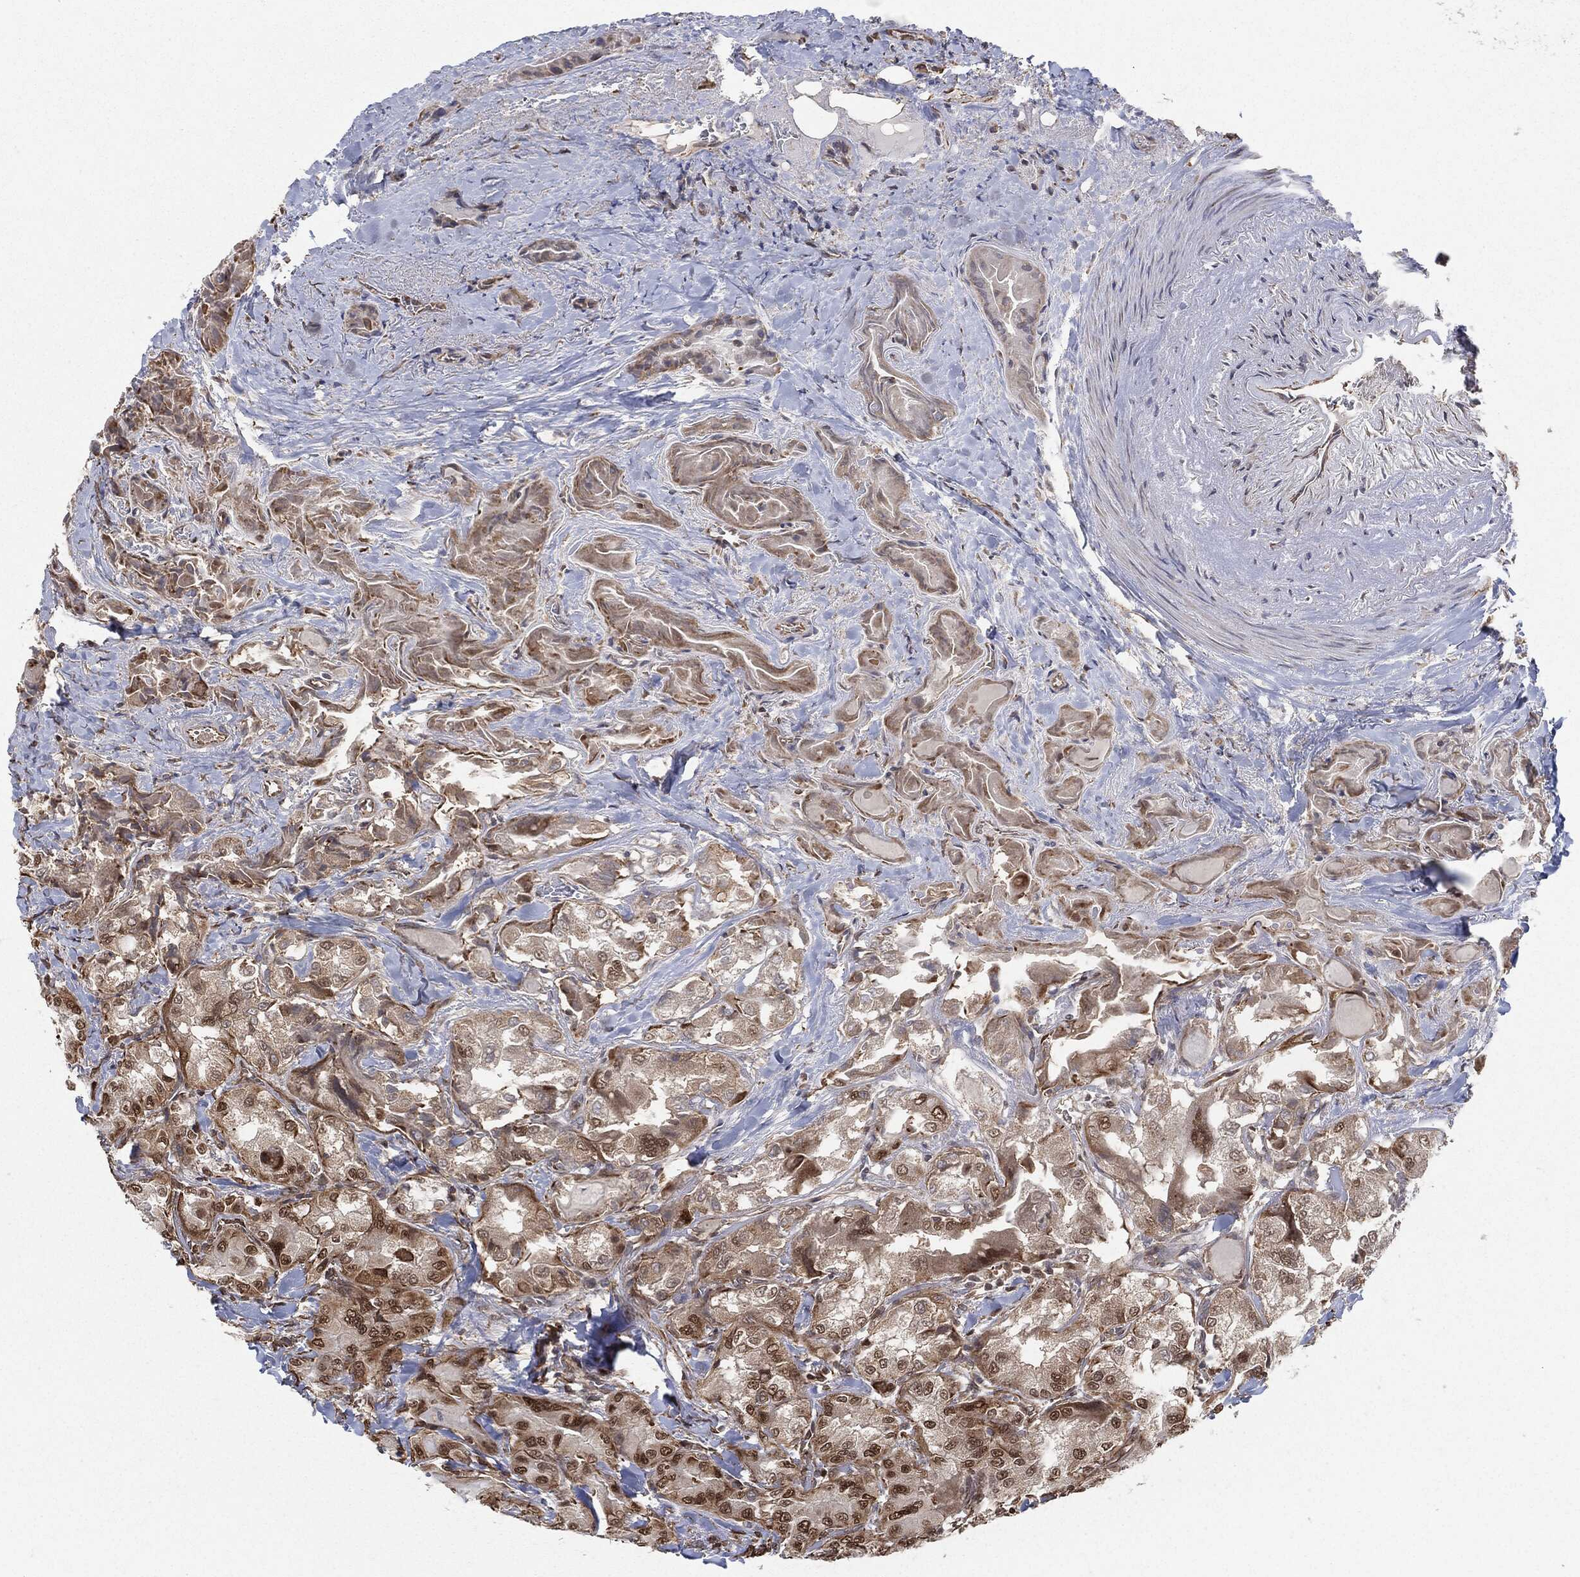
{"staining": {"intensity": "strong", "quantity": "25%-75%", "location": "nuclear"}, "tissue": "thyroid cancer", "cell_type": "Tumor cells", "image_type": "cancer", "snomed": [{"axis": "morphology", "description": "Normal tissue, NOS"}, {"axis": "morphology", "description": "Papillary adenocarcinoma, NOS"}, {"axis": "topography", "description": "Thyroid gland"}], "caption": "Immunohistochemistry image of human thyroid papillary adenocarcinoma stained for a protein (brown), which reveals high levels of strong nuclear expression in approximately 25%-75% of tumor cells.", "gene": "TP53RK", "patient": {"sex": "female", "age": 66}}